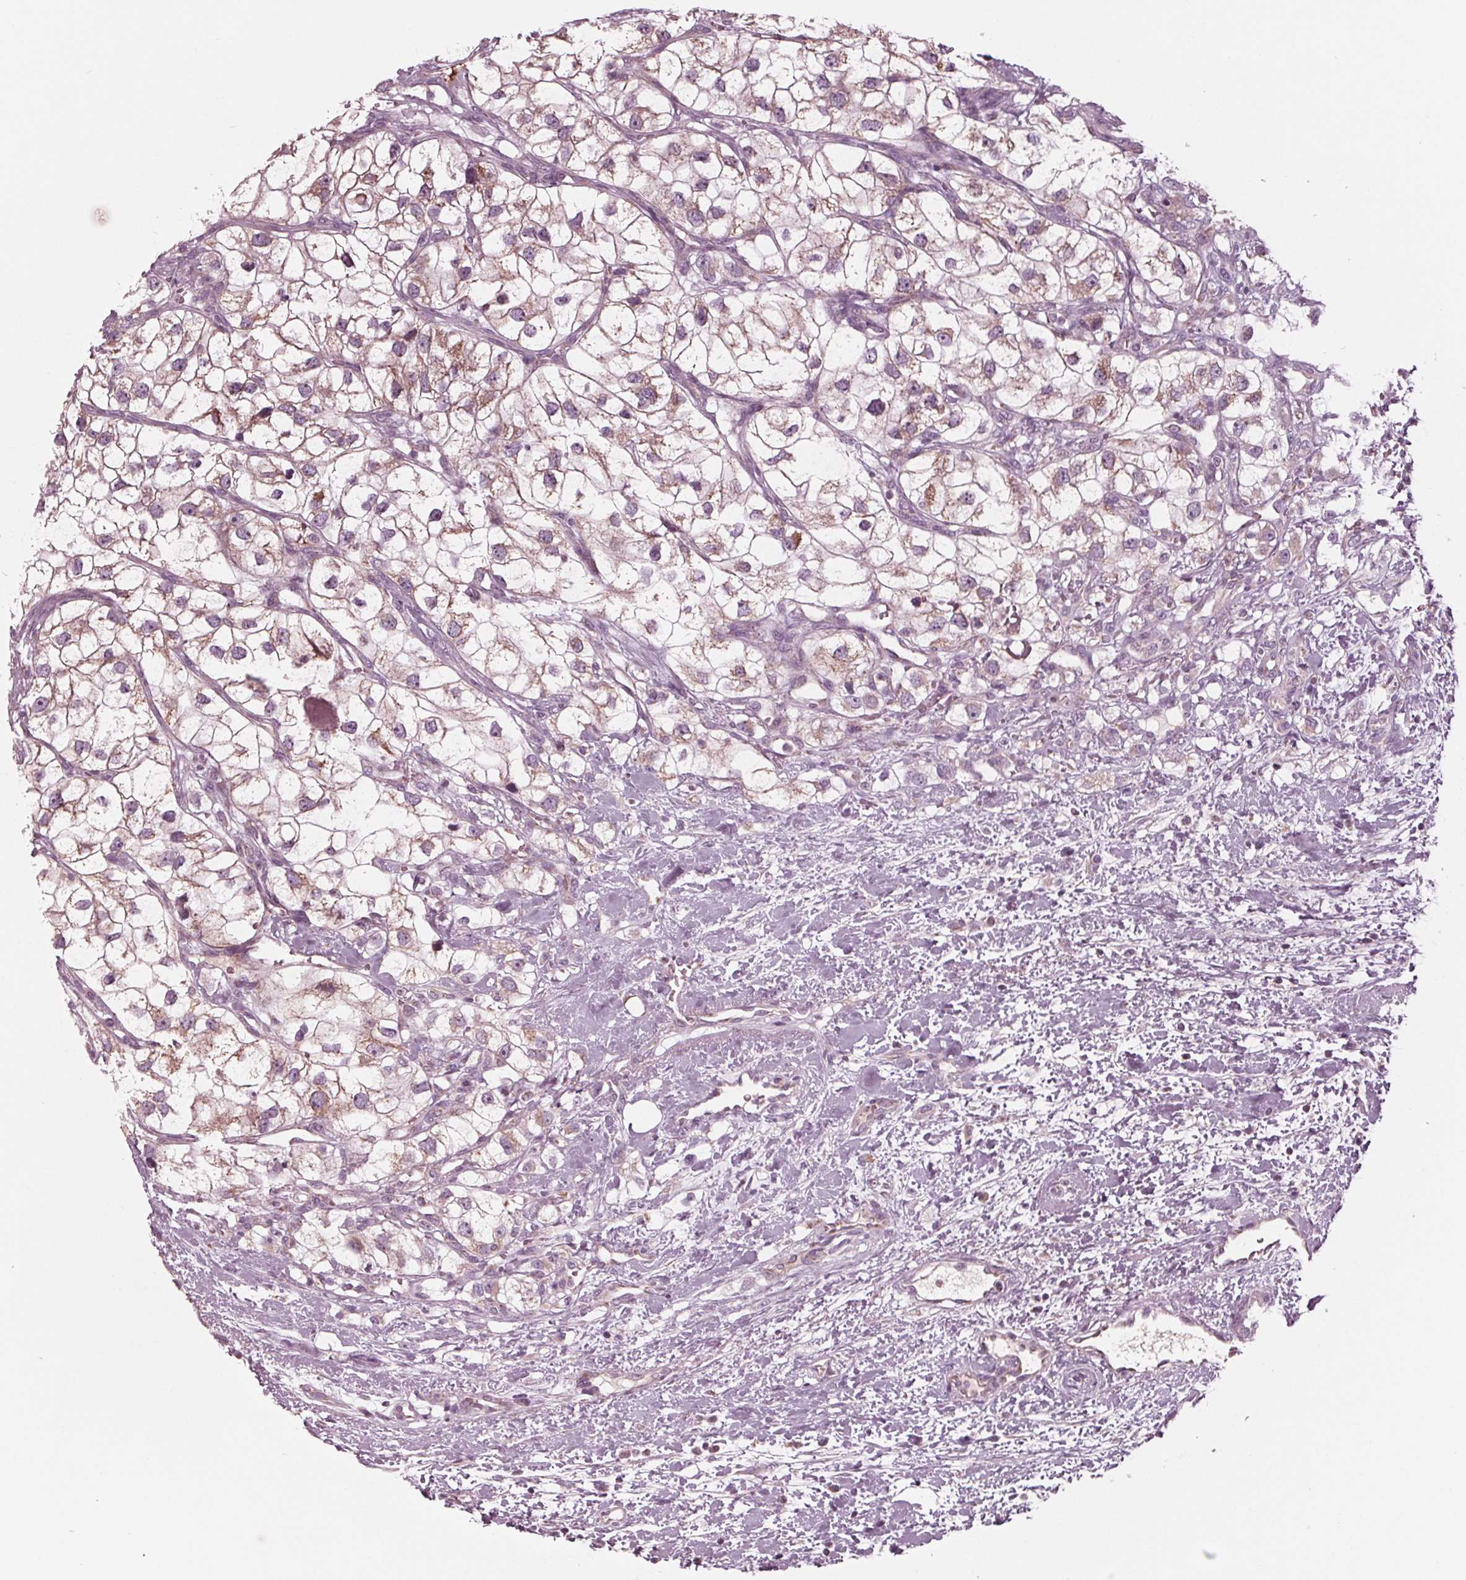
{"staining": {"intensity": "weak", "quantity": "<25%", "location": "cytoplasmic/membranous"}, "tissue": "renal cancer", "cell_type": "Tumor cells", "image_type": "cancer", "snomed": [{"axis": "morphology", "description": "Adenocarcinoma, NOS"}, {"axis": "topography", "description": "Kidney"}], "caption": "This is a histopathology image of immunohistochemistry staining of renal adenocarcinoma, which shows no positivity in tumor cells.", "gene": "CLN6", "patient": {"sex": "male", "age": 59}}